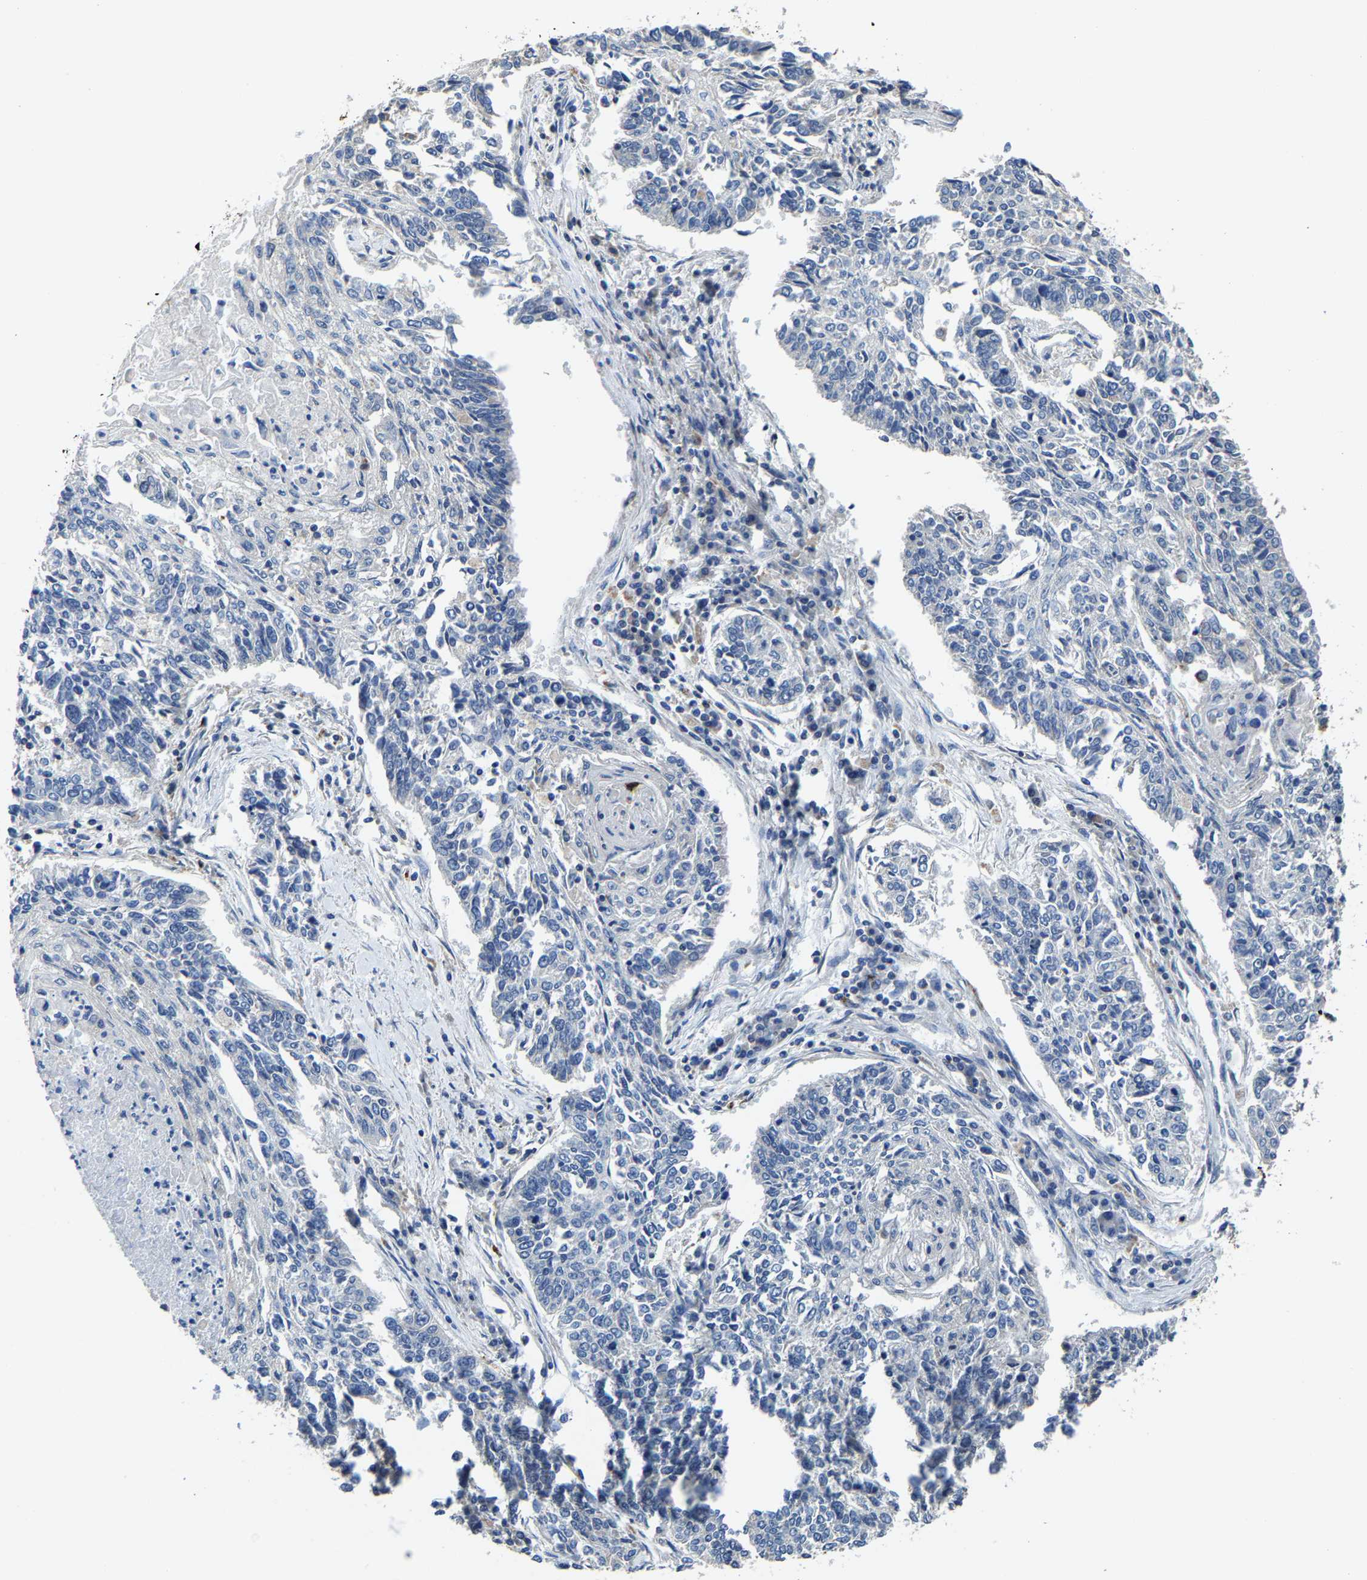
{"staining": {"intensity": "negative", "quantity": "none", "location": "none"}, "tissue": "lung cancer", "cell_type": "Tumor cells", "image_type": "cancer", "snomed": [{"axis": "morphology", "description": "Normal tissue, NOS"}, {"axis": "morphology", "description": "Squamous cell carcinoma, NOS"}, {"axis": "topography", "description": "Cartilage tissue"}, {"axis": "topography", "description": "Bronchus"}, {"axis": "topography", "description": "Lung"}], "caption": "Tumor cells show no significant protein positivity in lung cancer (squamous cell carcinoma). The staining is performed using DAB brown chromogen with nuclei counter-stained in using hematoxylin.", "gene": "AGK", "patient": {"sex": "female", "age": 49}}